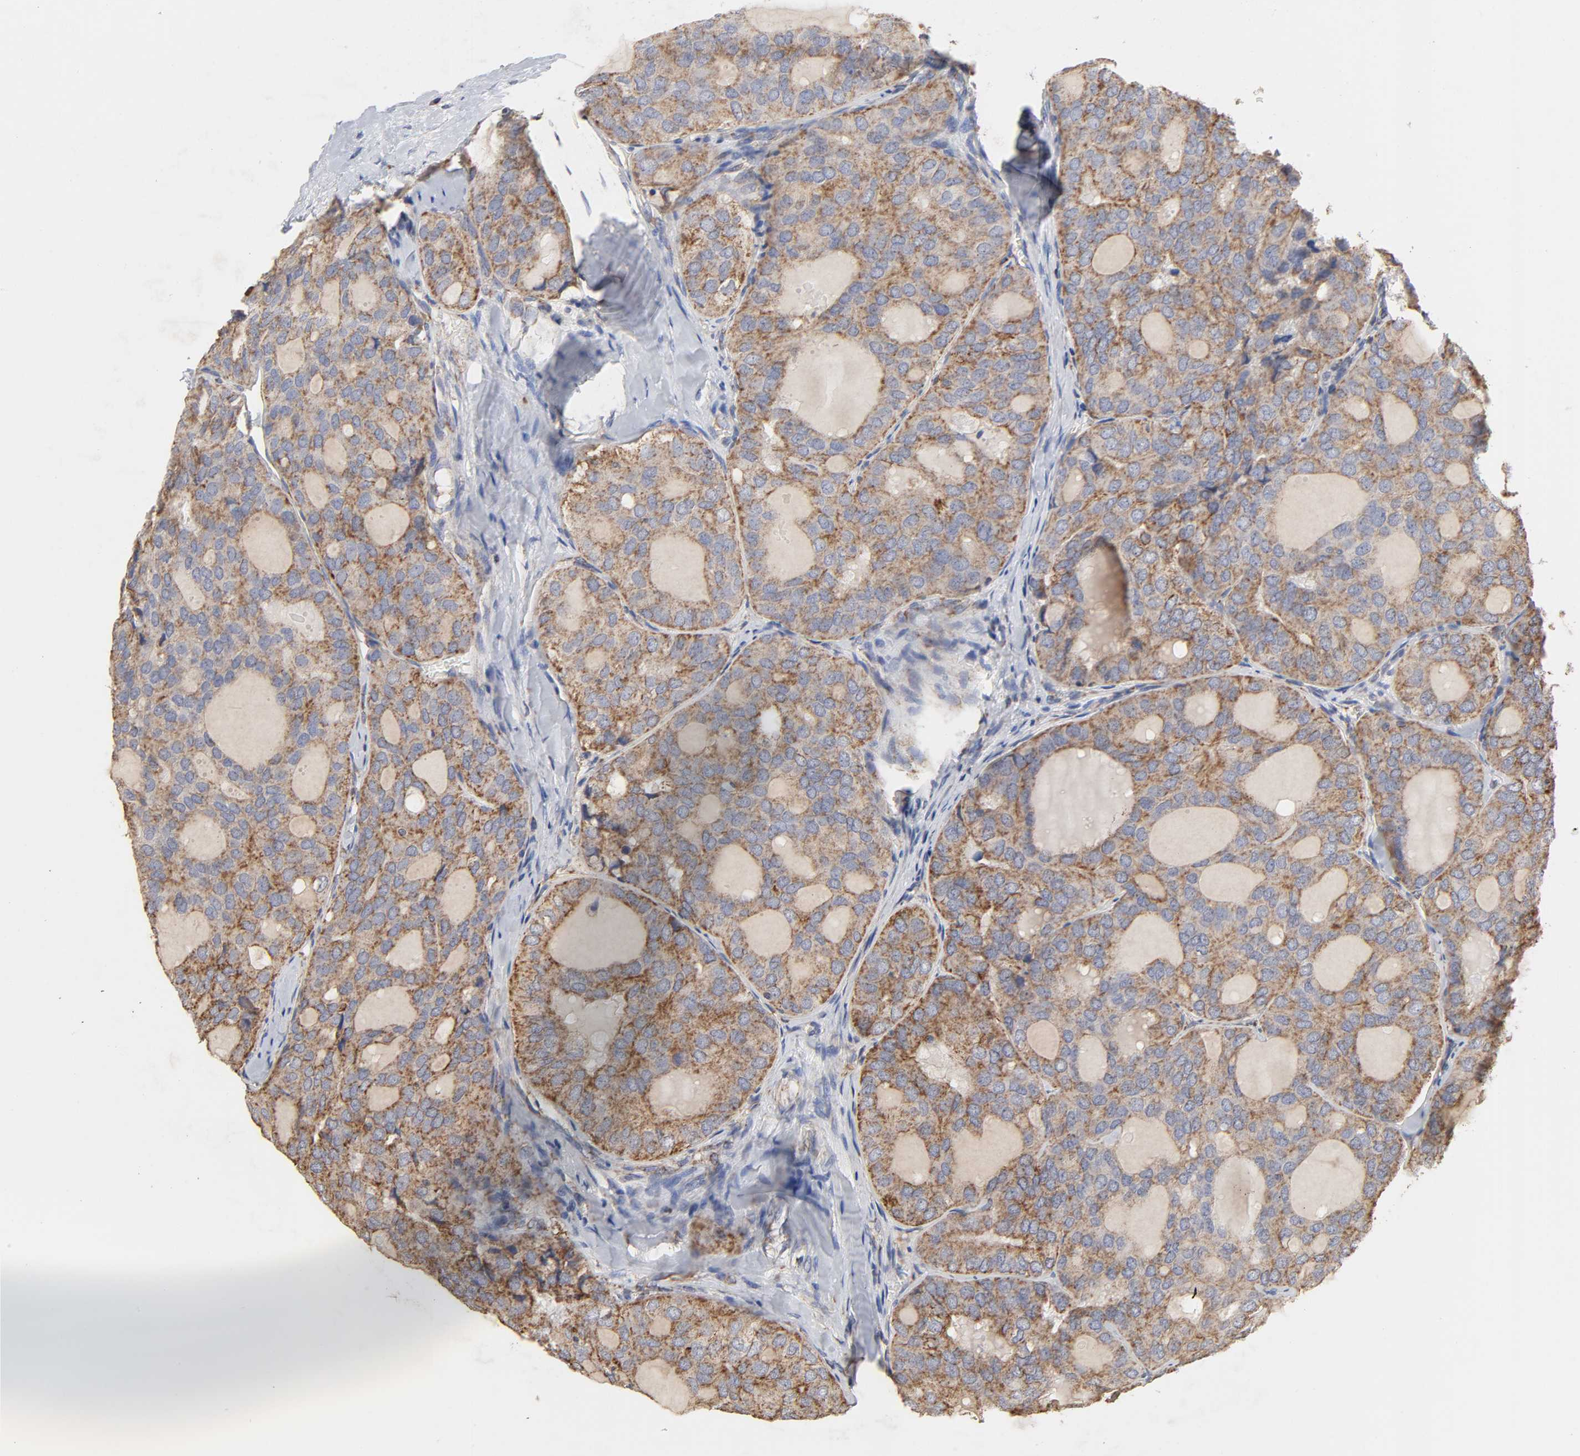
{"staining": {"intensity": "moderate", "quantity": "25%-75%", "location": "cytoplasmic/membranous"}, "tissue": "thyroid cancer", "cell_type": "Tumor cells", "image_type": "cancer", "snomed": [{"axis": "morphology", "description": "Follicular adenoma carcinoma, NOS"}, {"axis": "topography", "description": "Thyroid gland"}], "caption": "Human thyroid cancer stained for a protein (brown) shows moderate cytoplasmic/membranous positive positivity in about 25%-75% of tumor cells.", "gene": "CYCS", "patient": {"sex": "male", "age": 75}}